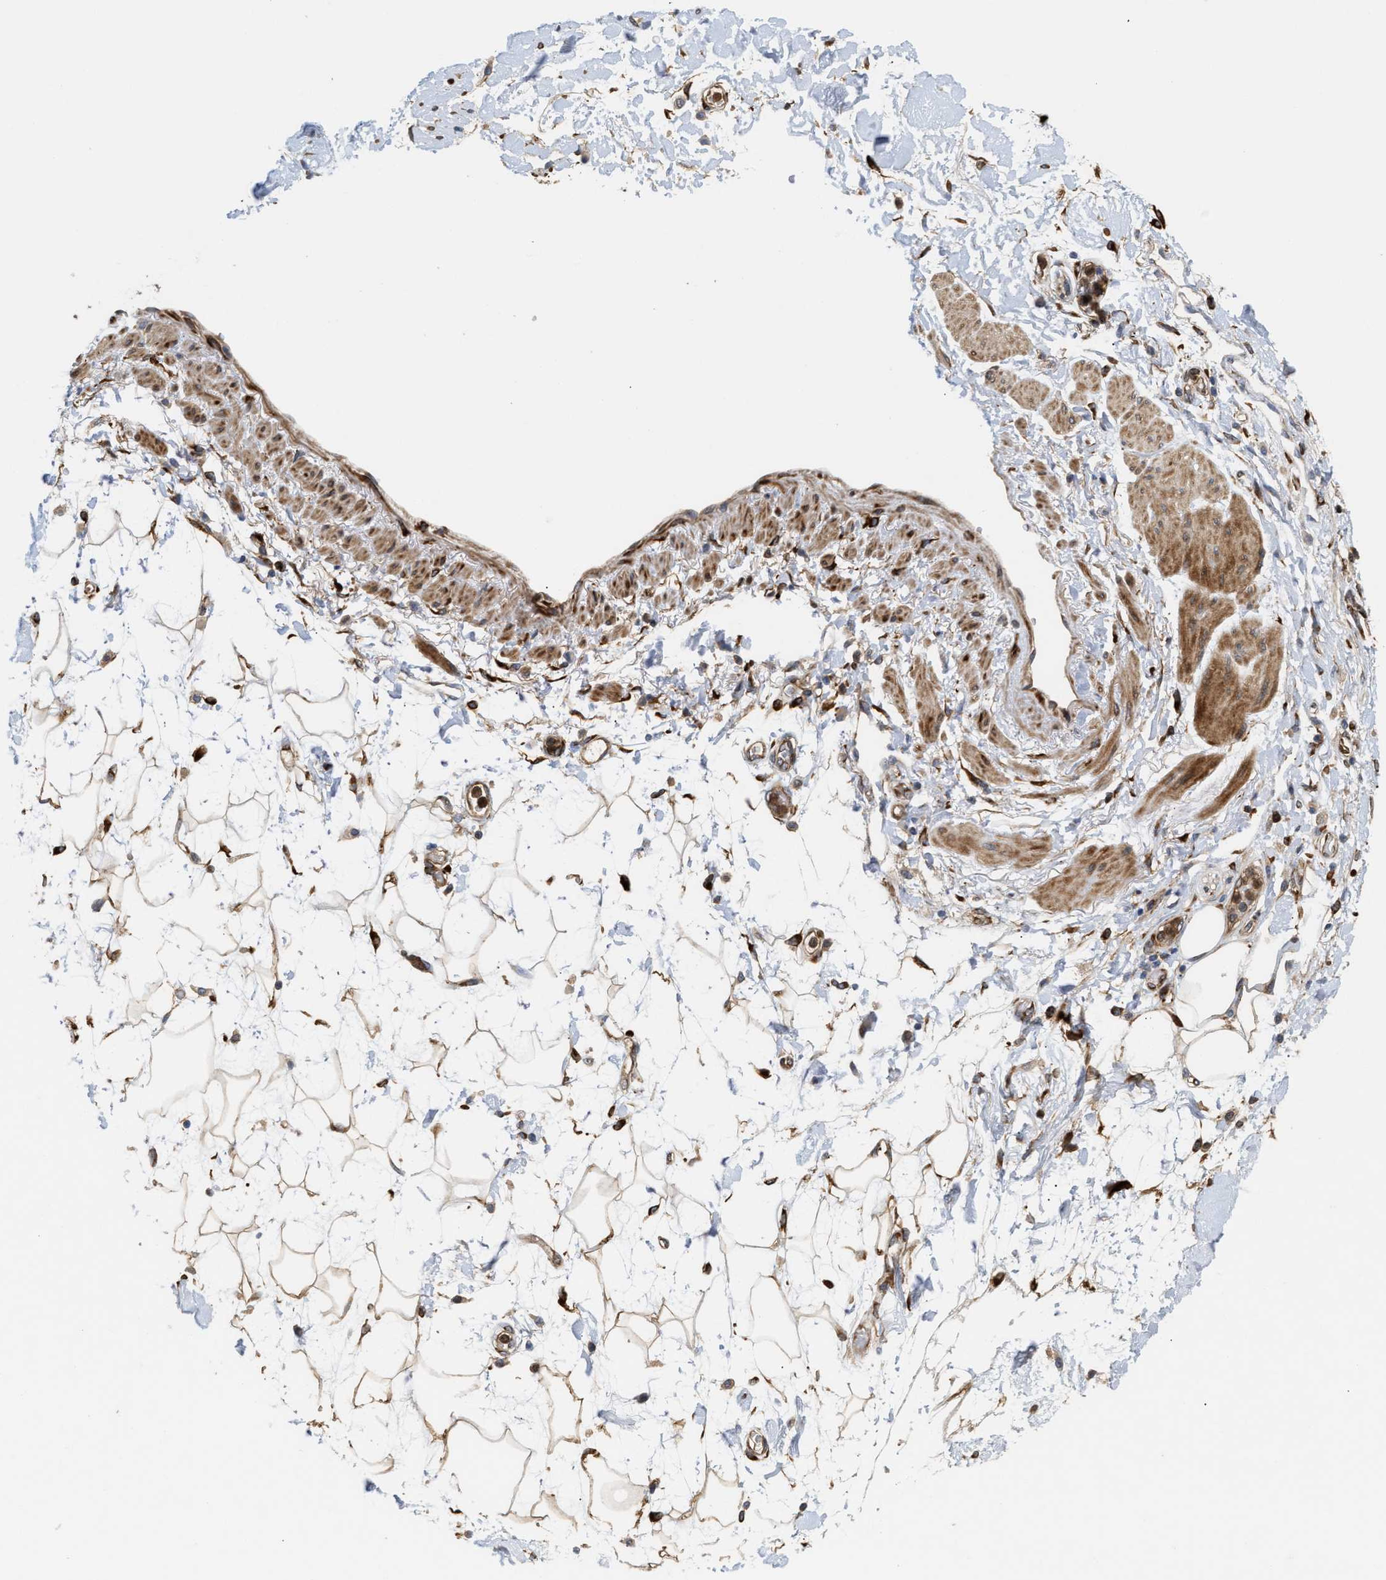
{"staining": {"intensity": "moderate", "quantity": ">75%", "location": "cytoplasmic/membranous"}, "tissue": "adipose tissue", "cell_type": "Adipocytes", "image_type": "normal", "snomed": [{"axis": "morphology", "description": "Normal tissue, NOS"}, {"axis": "morphology", "description": "Adenocarcinoma, NOS"}, {"axis": "topography", "description": "Duodenum"}, {"axis": "topography", "description": "Peripheral nerve tissue"}], "caption": "The histopathology image shows staining of normal adipose tissue, revealing moderate cytoplasmic/membranous protein positivity (brown color) within adipocytes.", "gene": "PLCD1", "patient": {"sex": "female", "age": 60}}